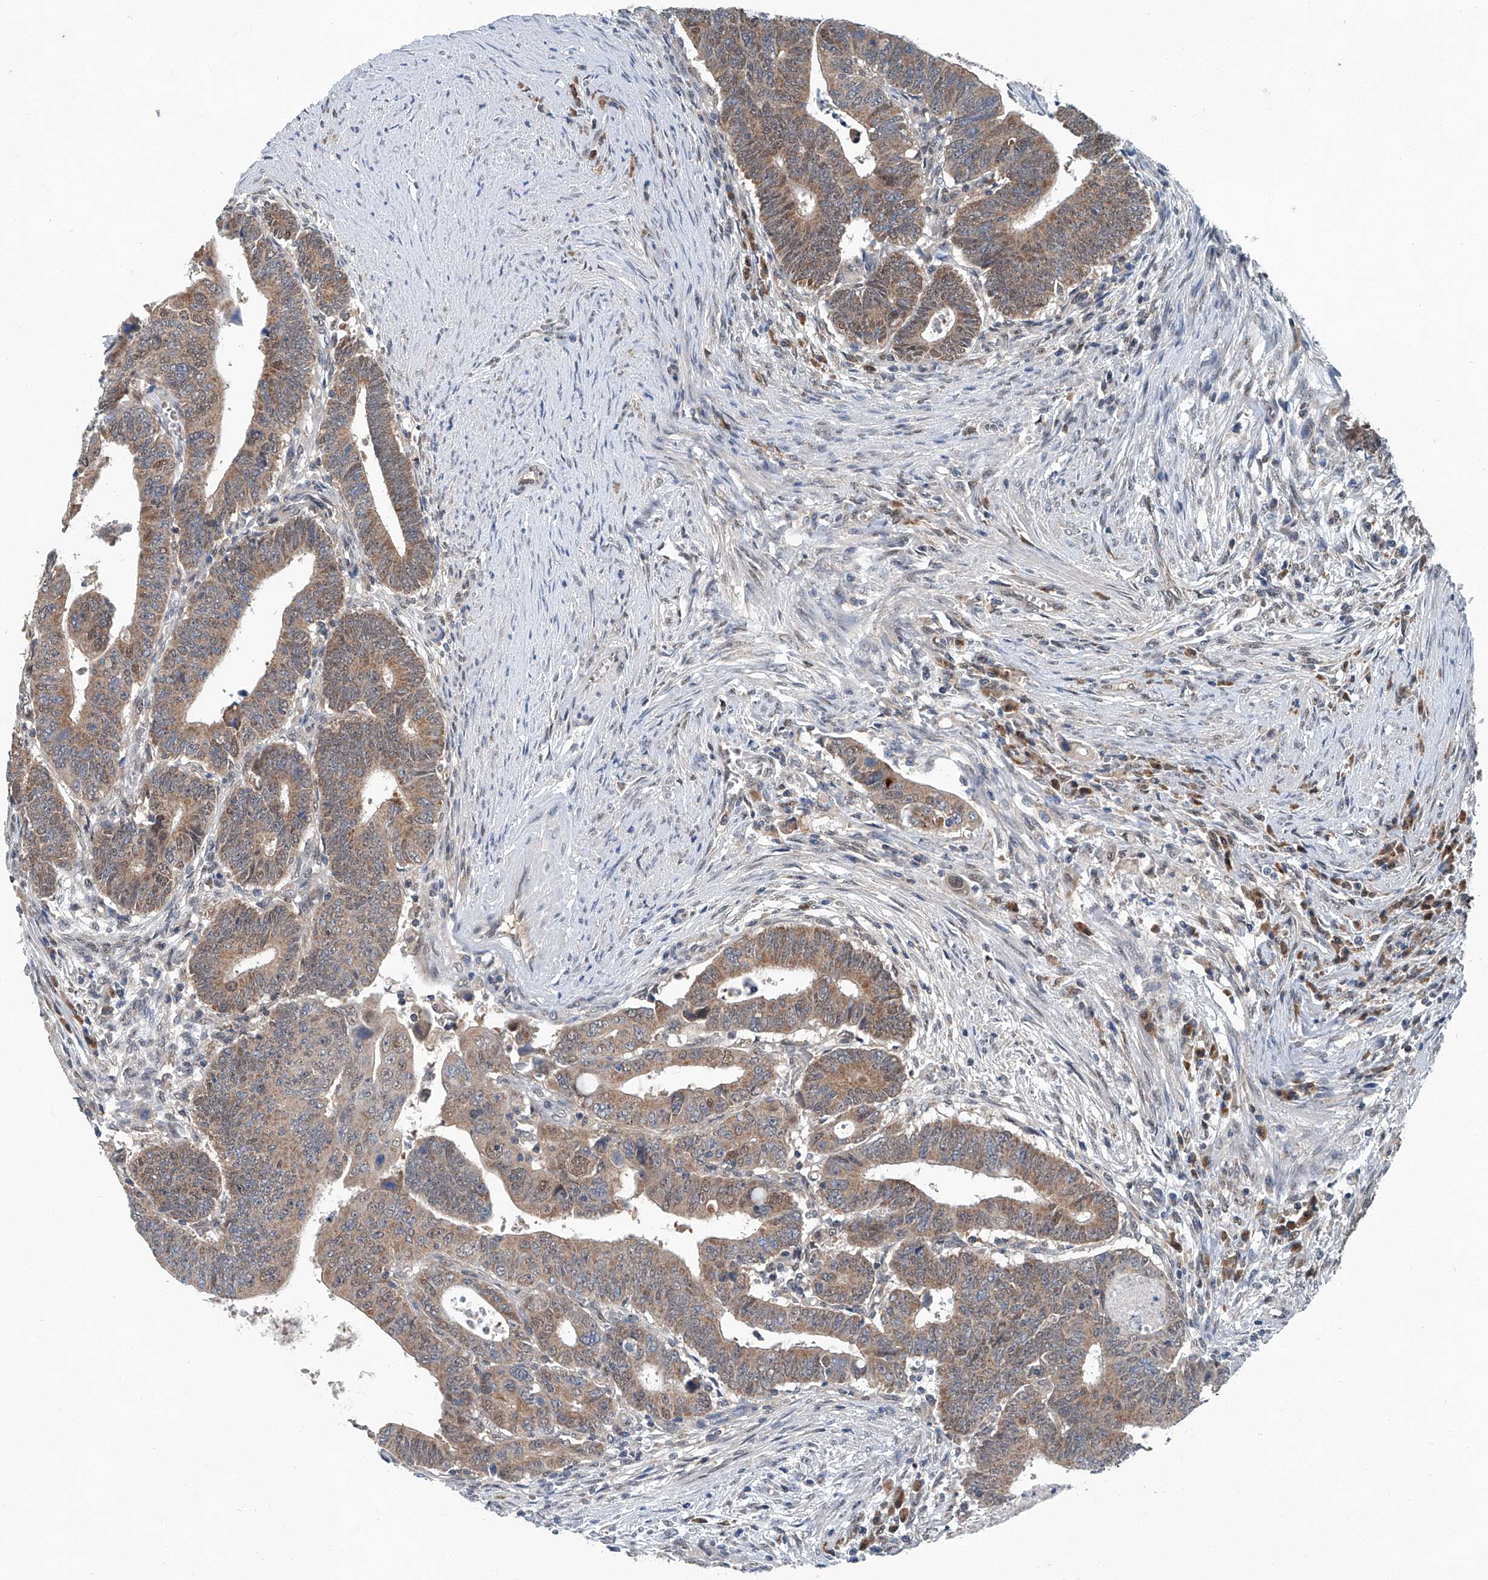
{"staining": {"intensity": "moderate", "quantity": ">75%", "location": "cytoplasmic/membranous"}, "tissue": "colorectal cancer", "cell_type": "Tumor cells", "image_type": "cancer", "snomed": [{"axis": "morphology", "description": "Normal tissue, NOS"}, {"axis": "morphology", "description": "Adenocarcinoma, NOS"}, {"axis": "topography", "description": "Rectum"}], "caption": "Immunohistochemical staining of colorectal cancer shows moderate cytoplasmic/membranous protein expression in approximately >75% of tumor cells. (DAB (3,3'-diaminobenzidine) IHC with brightfield microscopy, high magnification).", "gene": "CLK1", "patient": {"sex": "female", "age": 65}}